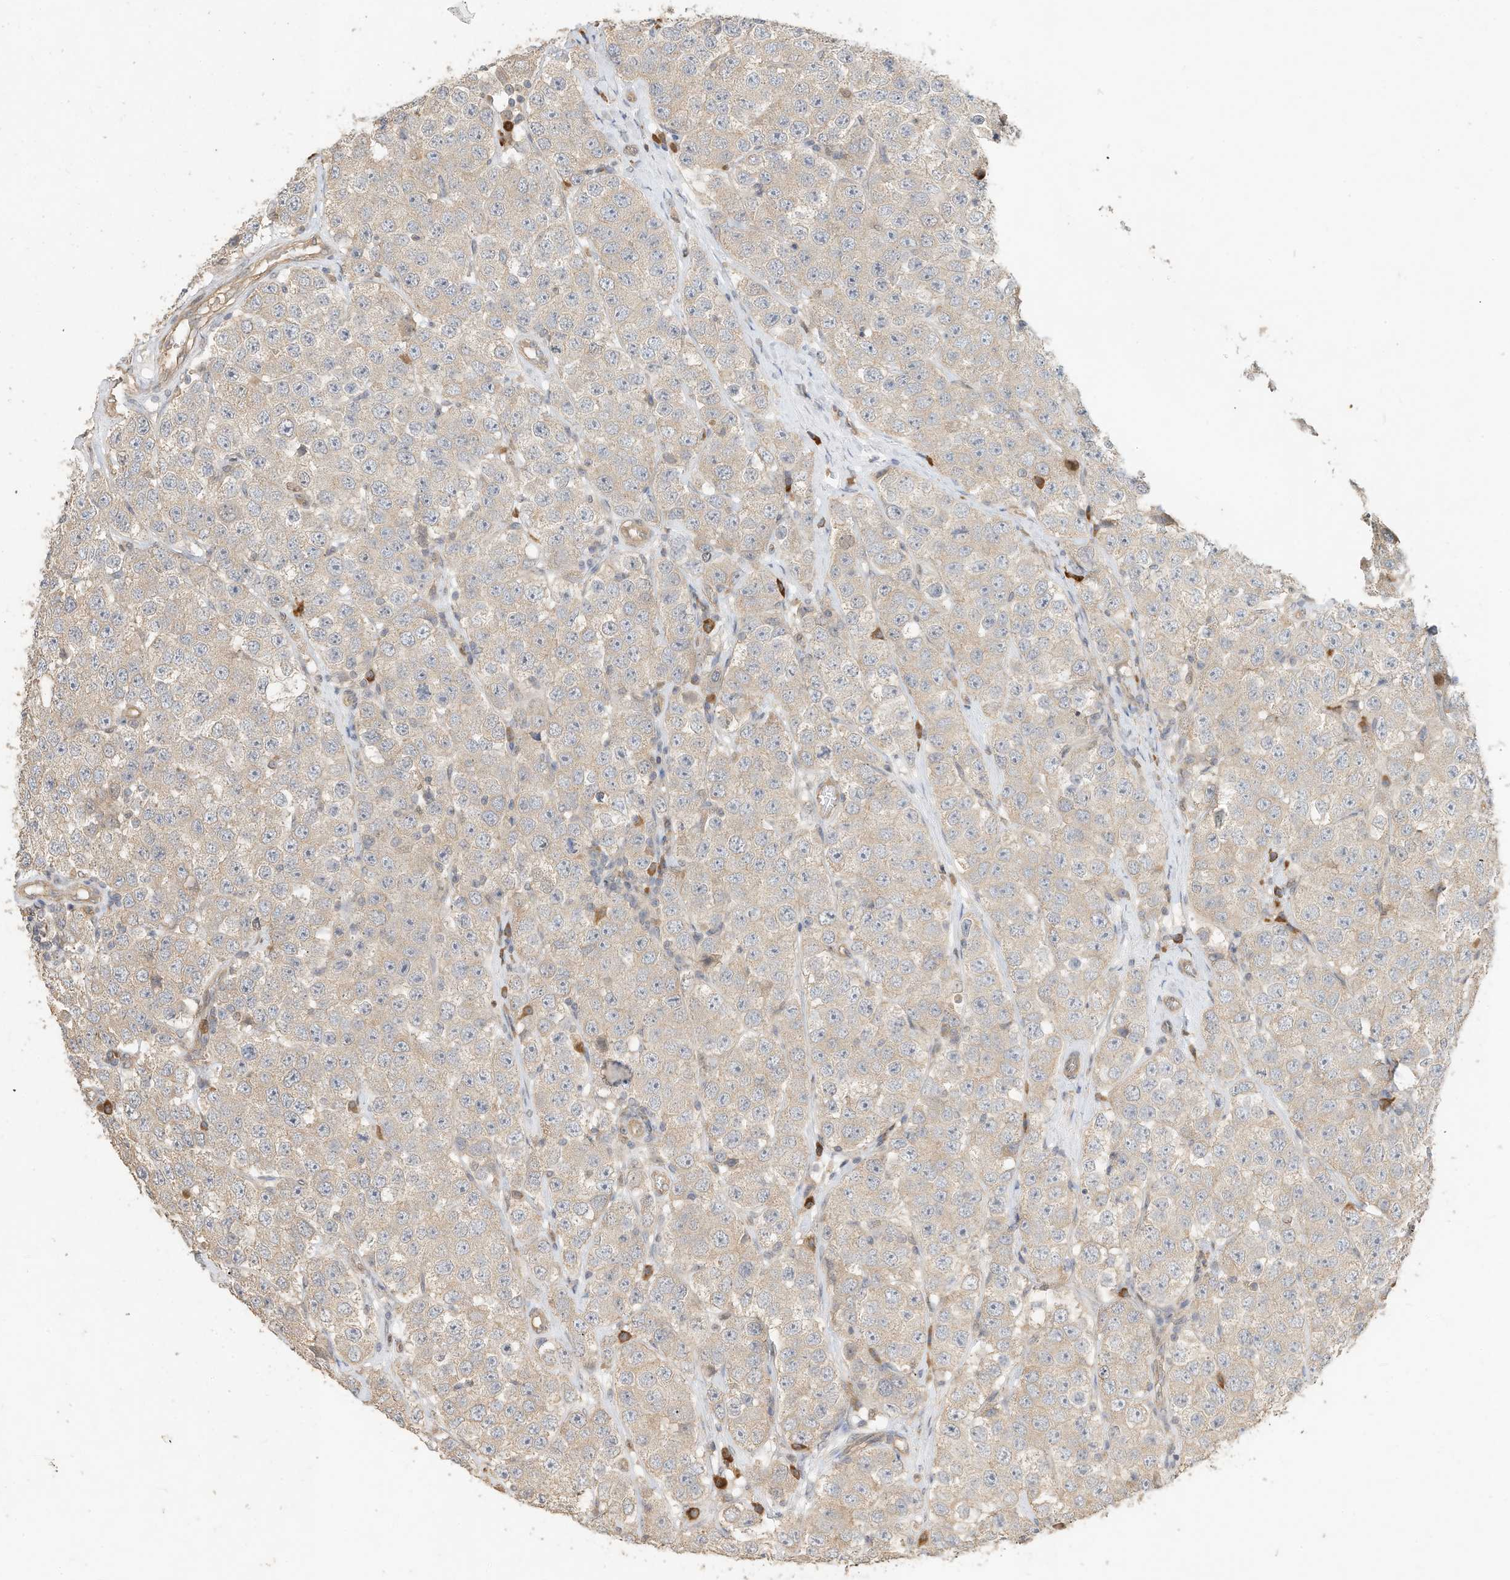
{"staining": {"intensity": "weak", "quantity": "25%-75%", "location": "cytoplasmic/membranous"}, "tissue": "testis cancer", "cell_type": "Tumor cells", "image_type": "cancer", "snomed": [{"axis": "morphology", "description": "Seminoma, NOS"}, {"axis": "topography", "description": "Testis"}], "caption": "Immunohistochemical staining of seminoma (testis) exhibits low levels of weak cytoplasmic/membranous expression in about 25%-75% of tumor cells.", "gene": "OFD1", "patient": {"sex": "male", "age": 28}}